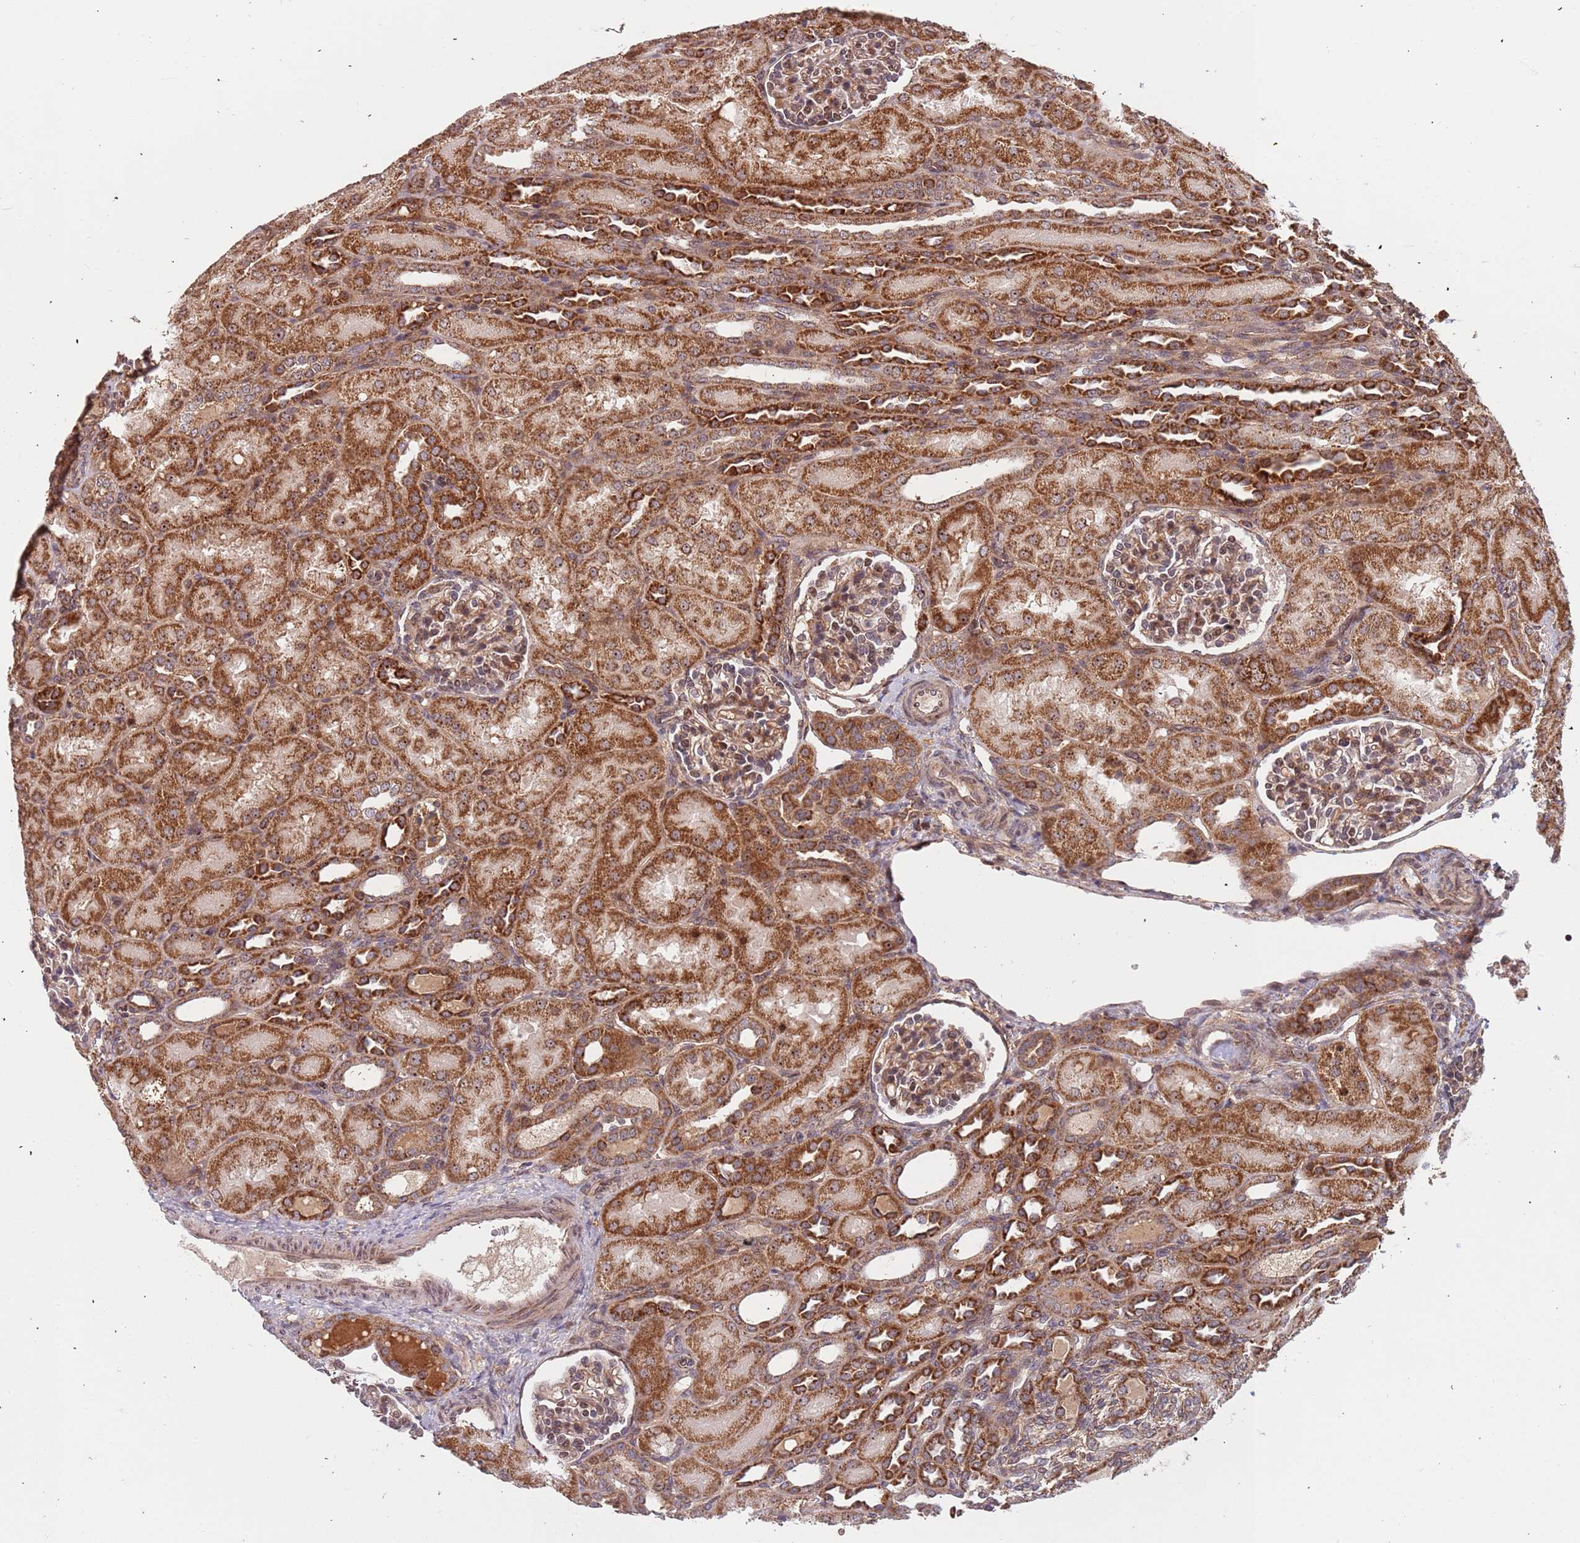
{"staining": {"intensity": "moderate", "quantity": "25%-75%", "location": "cytoplasmic/membranous"}, "tissue": "kidney", "cell_type": "Cells in glomeruli", "image_type": "normal", "snomed": [{"axis": "morphology", "description": "Normal tissue, NOS"}, {"axis": "topography", "description": "Kidney"}], "caption": "A high-resolution histopathology image shows immunohistochemistry (IHC) staining of normal kidney, which demonstrates moderate cytoplasmic/membranous positivity in approximately 25%-75% of cells in glomeruli.", "gene": "DCHS1", "patient": {"sex": "male", "age": 1}}